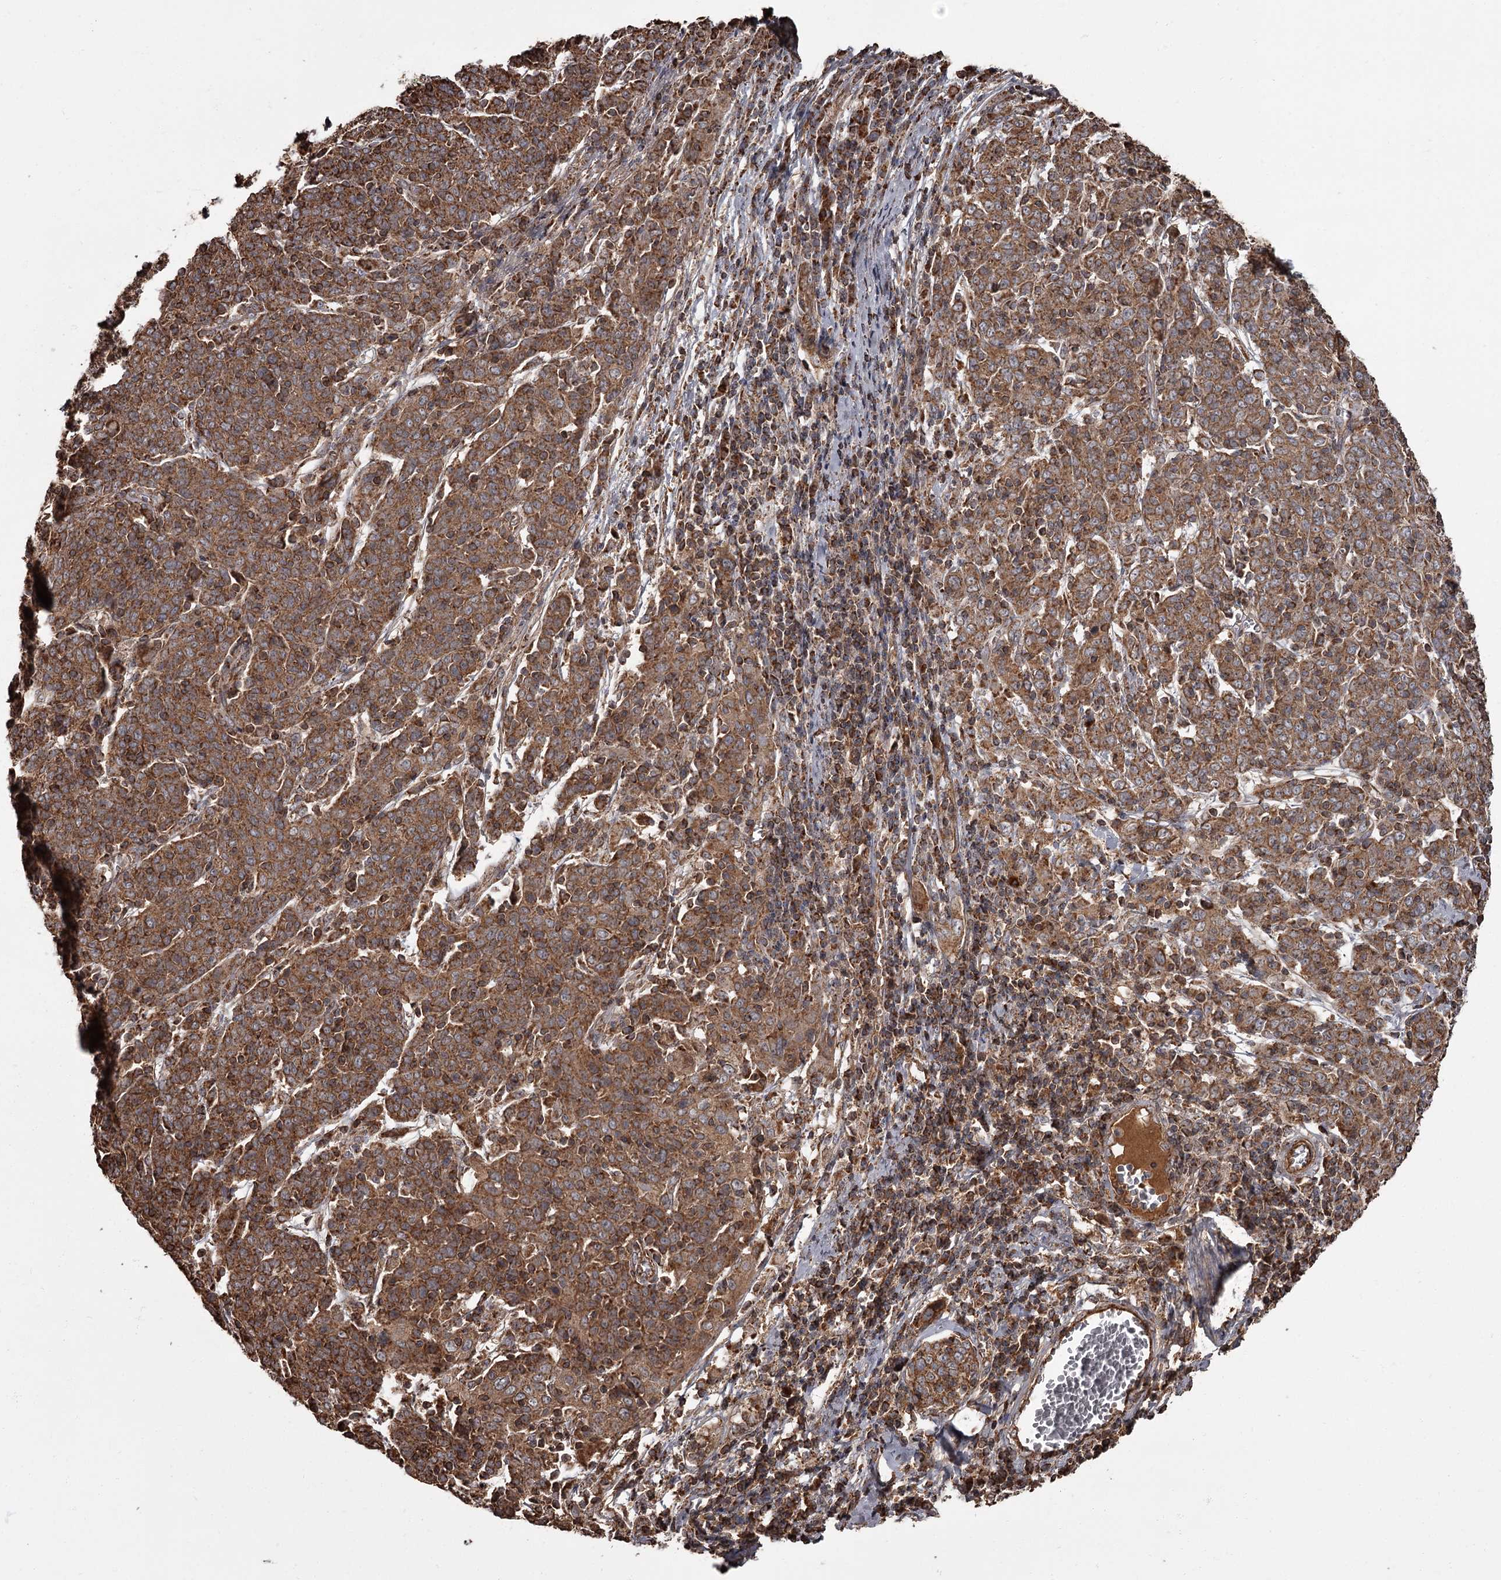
{"staining": {"intensity": "strong", "quantity": ">75%", "location": "cytoplasmic/membranous"}, "tissue": "cervical cancer", "cell_type": "Tumor cells", "image_type": "cancer", "snomed": [{"axis": "morphology", "description": "Squamous cell carcinoma, NOS"}, {"axis": "topography", "description": "Cervix"}], "caption": "Cervical cancer (squamous cell carcinoma) stained with a brown dye exhibits strong cytoplasmic/membranous positive expression in about >75% of tumor cells.", "gene": "THAP9", "patient": {"sex": "female", "age": 67}}